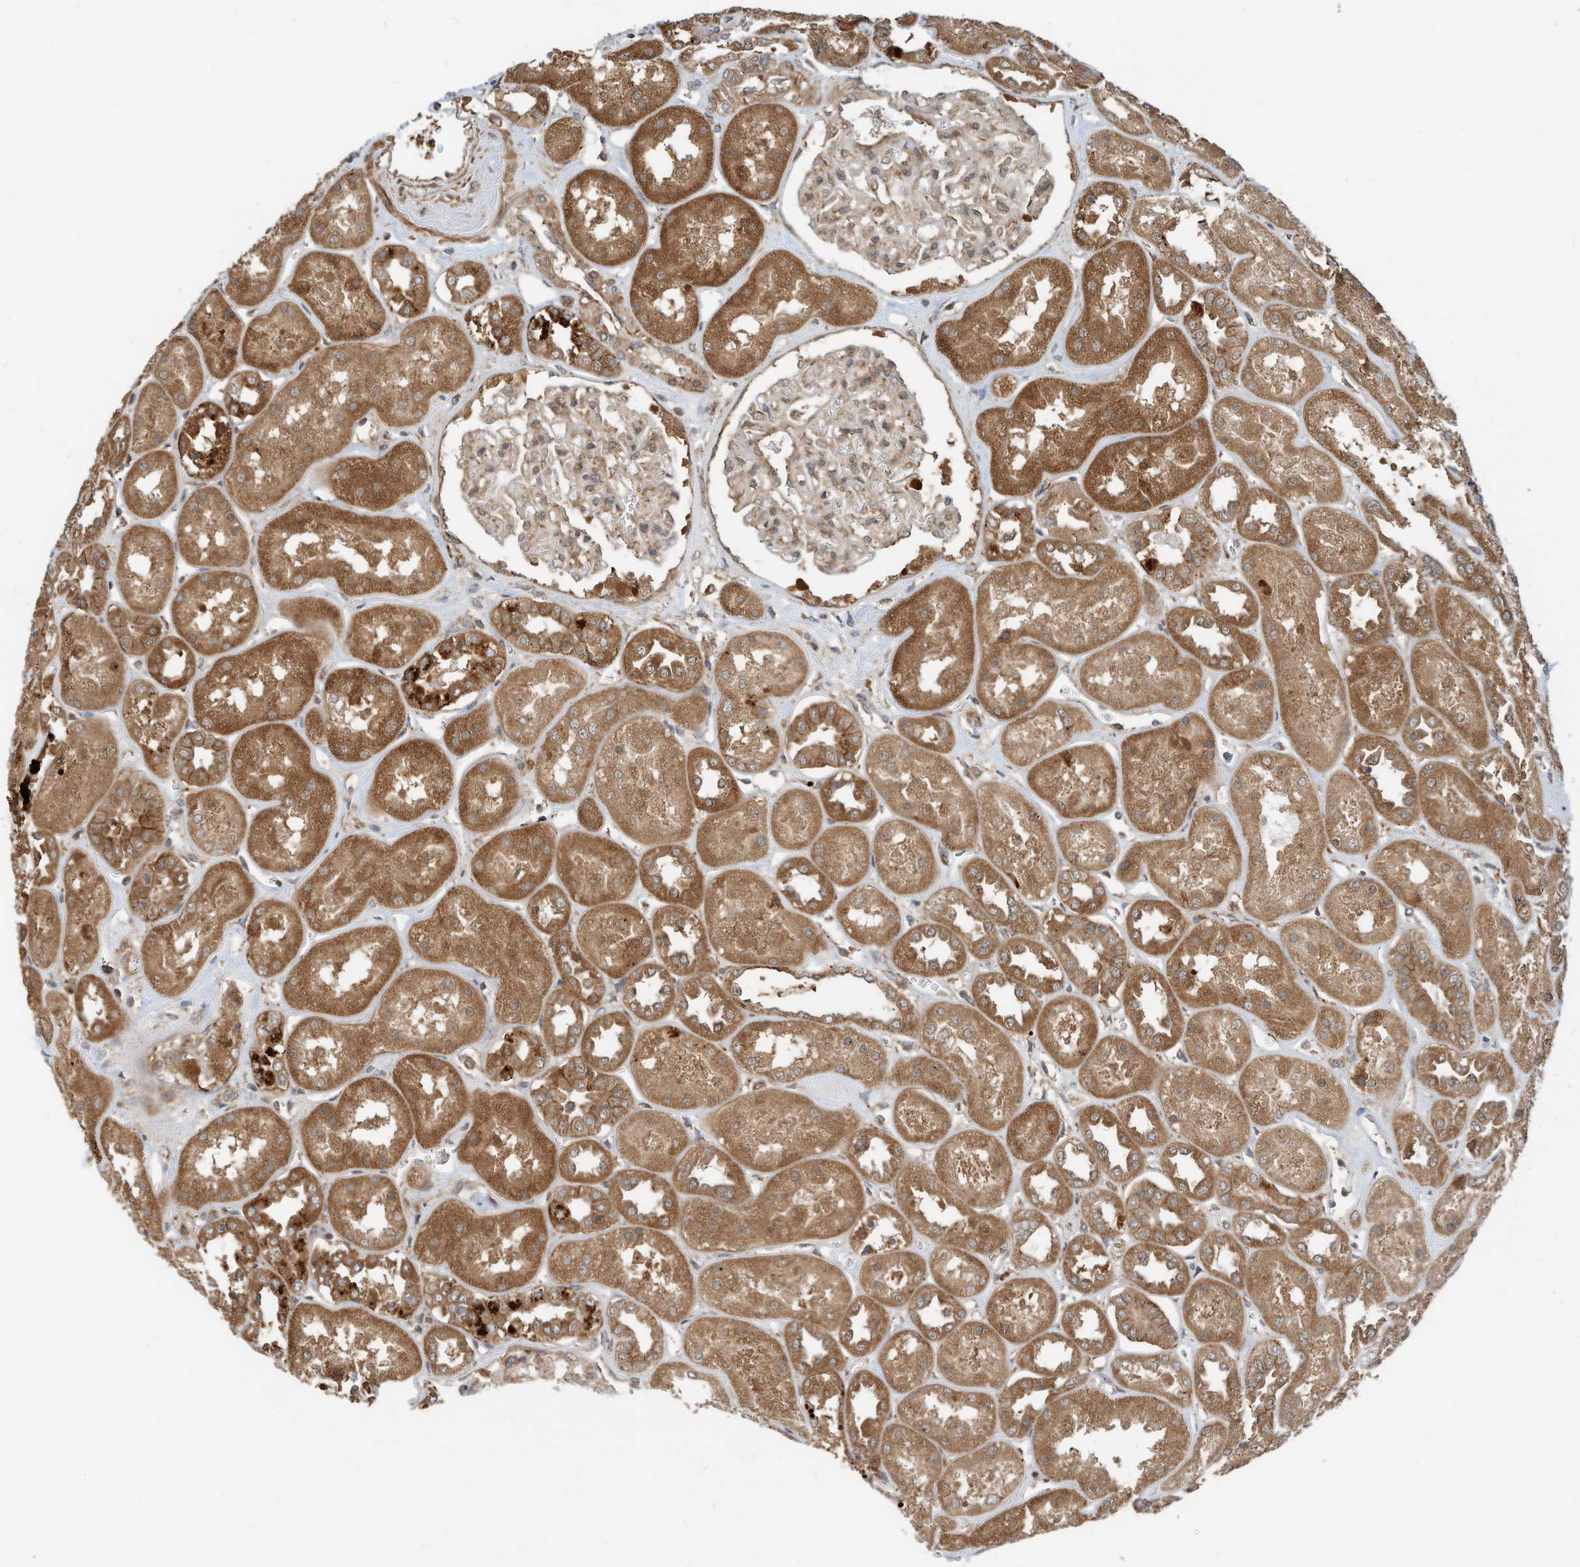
{"staining": {"intensity": "moderate", "quantity": "25%-75%", "location": "cytoplasmic/membranous"}, "tissue": "kidney", "cell_type": "Cells in glomeruli", "image_type": "normal", "snomed": [{"axis": "morphology", "description": "Normal tissue, NOS"}, {"axis": "topography", "description": "Kidney"}], "caption": "Kidney was stained to show a protein in brown. There is medium levels of moderate cytoplasmic/membranous positivity in approximately 25%-75% of cells in glomeruli.", "gene": "CPAMD8", "patient": {"sex": "male", "age": 70}}